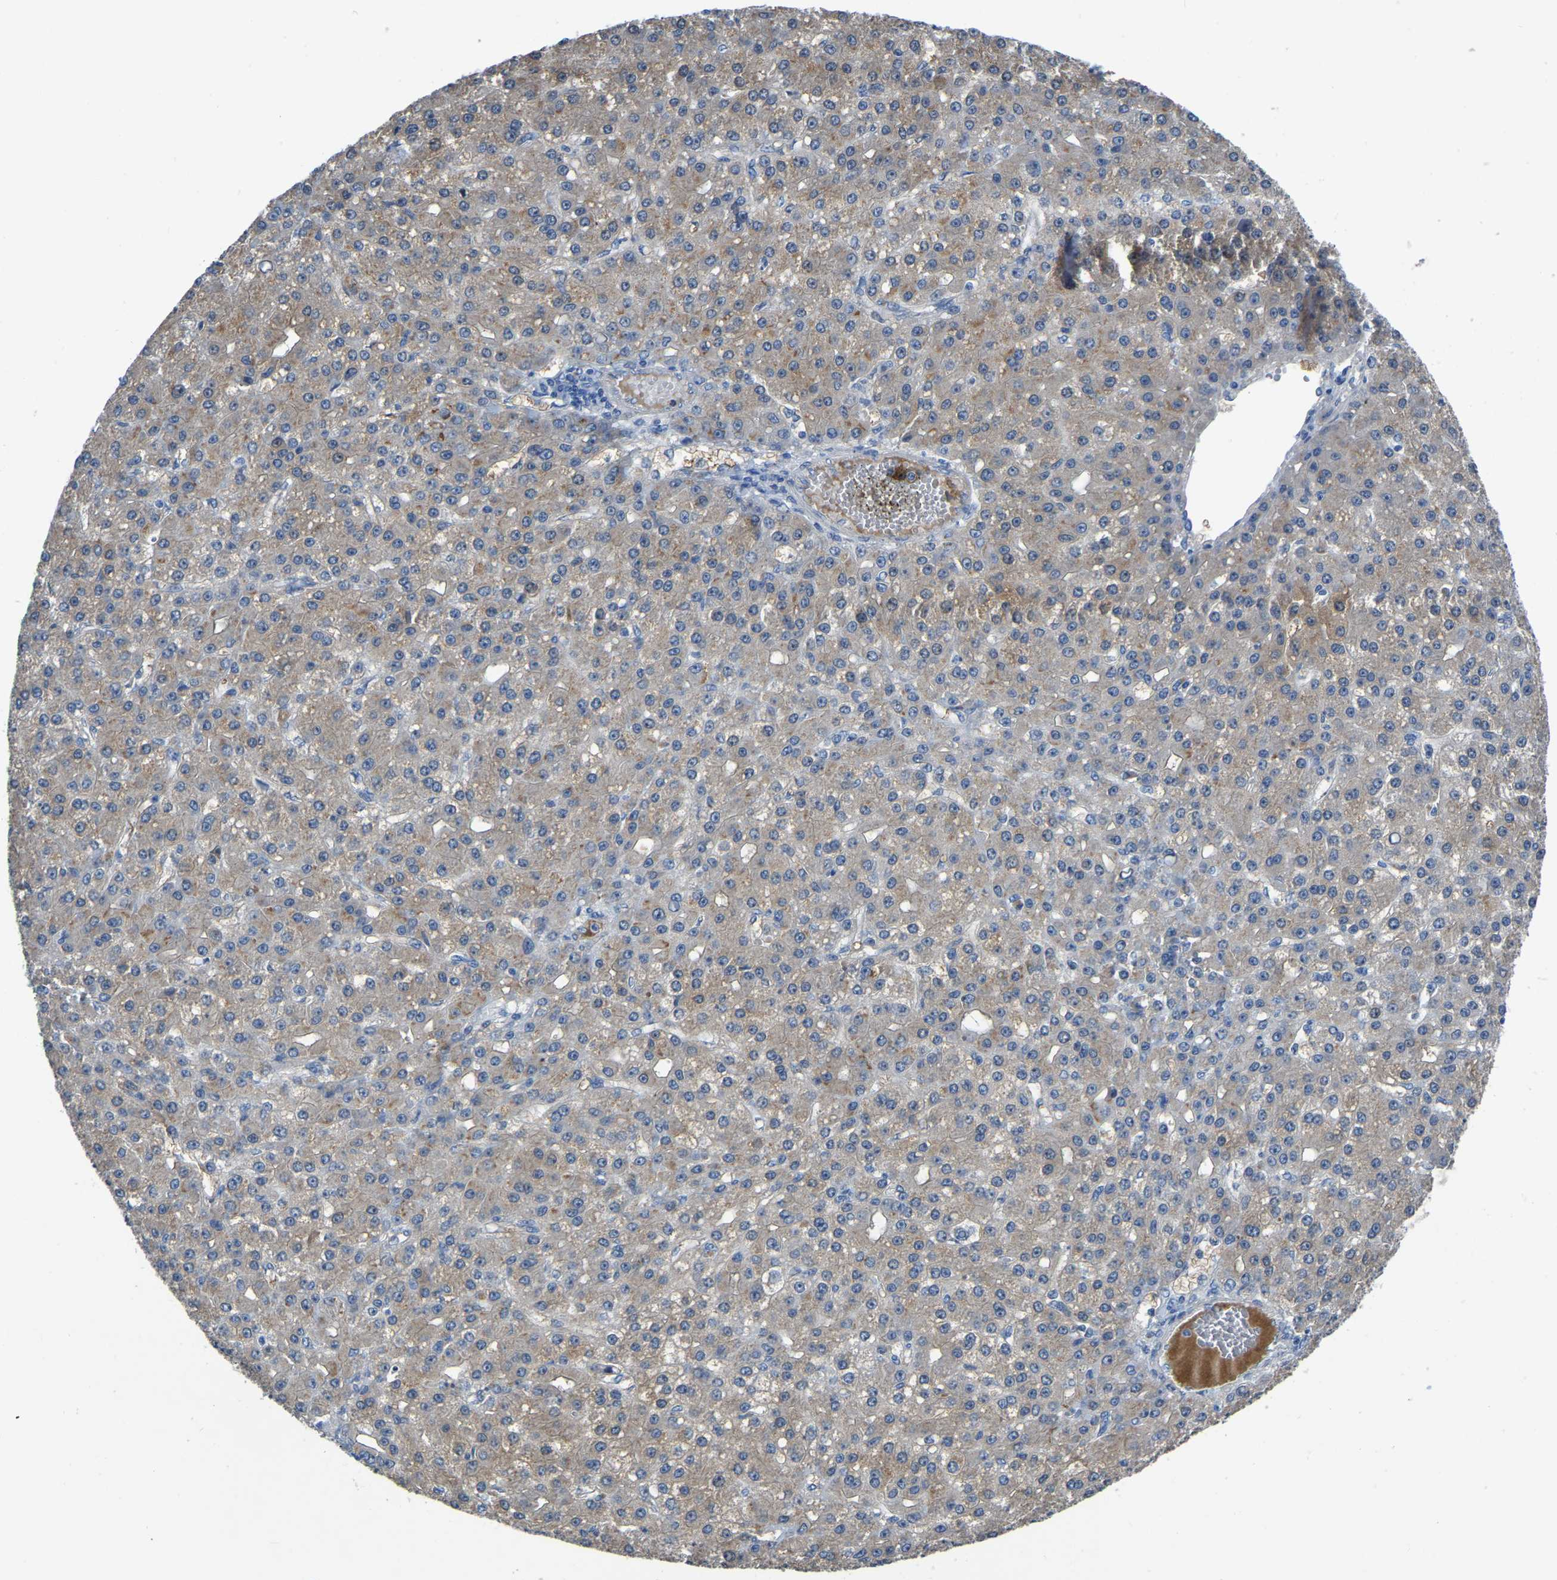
{"staining": {"intensity": "weak", "quantity": ">75%", "location": "cytoplasmic/membranous"}, "tissue": "liver cancer", "cell_type": "Tumor cells", "image_type": "cancer", "snomed": [{"axis": "morphology", "description": "Carcinoma, Hepatocellular, NOS"}, {"axis": "topography", "description": "Liver"}], "caption": "Human liver cancer (hepatocellular carcinoma) stained for a protein (brown) displays weak cytoplasmic/membranous positive staining in approximately >75% of tumor cells.", "gene": "HIGD2B", "patient": {"sex": "male", "age": 67}}